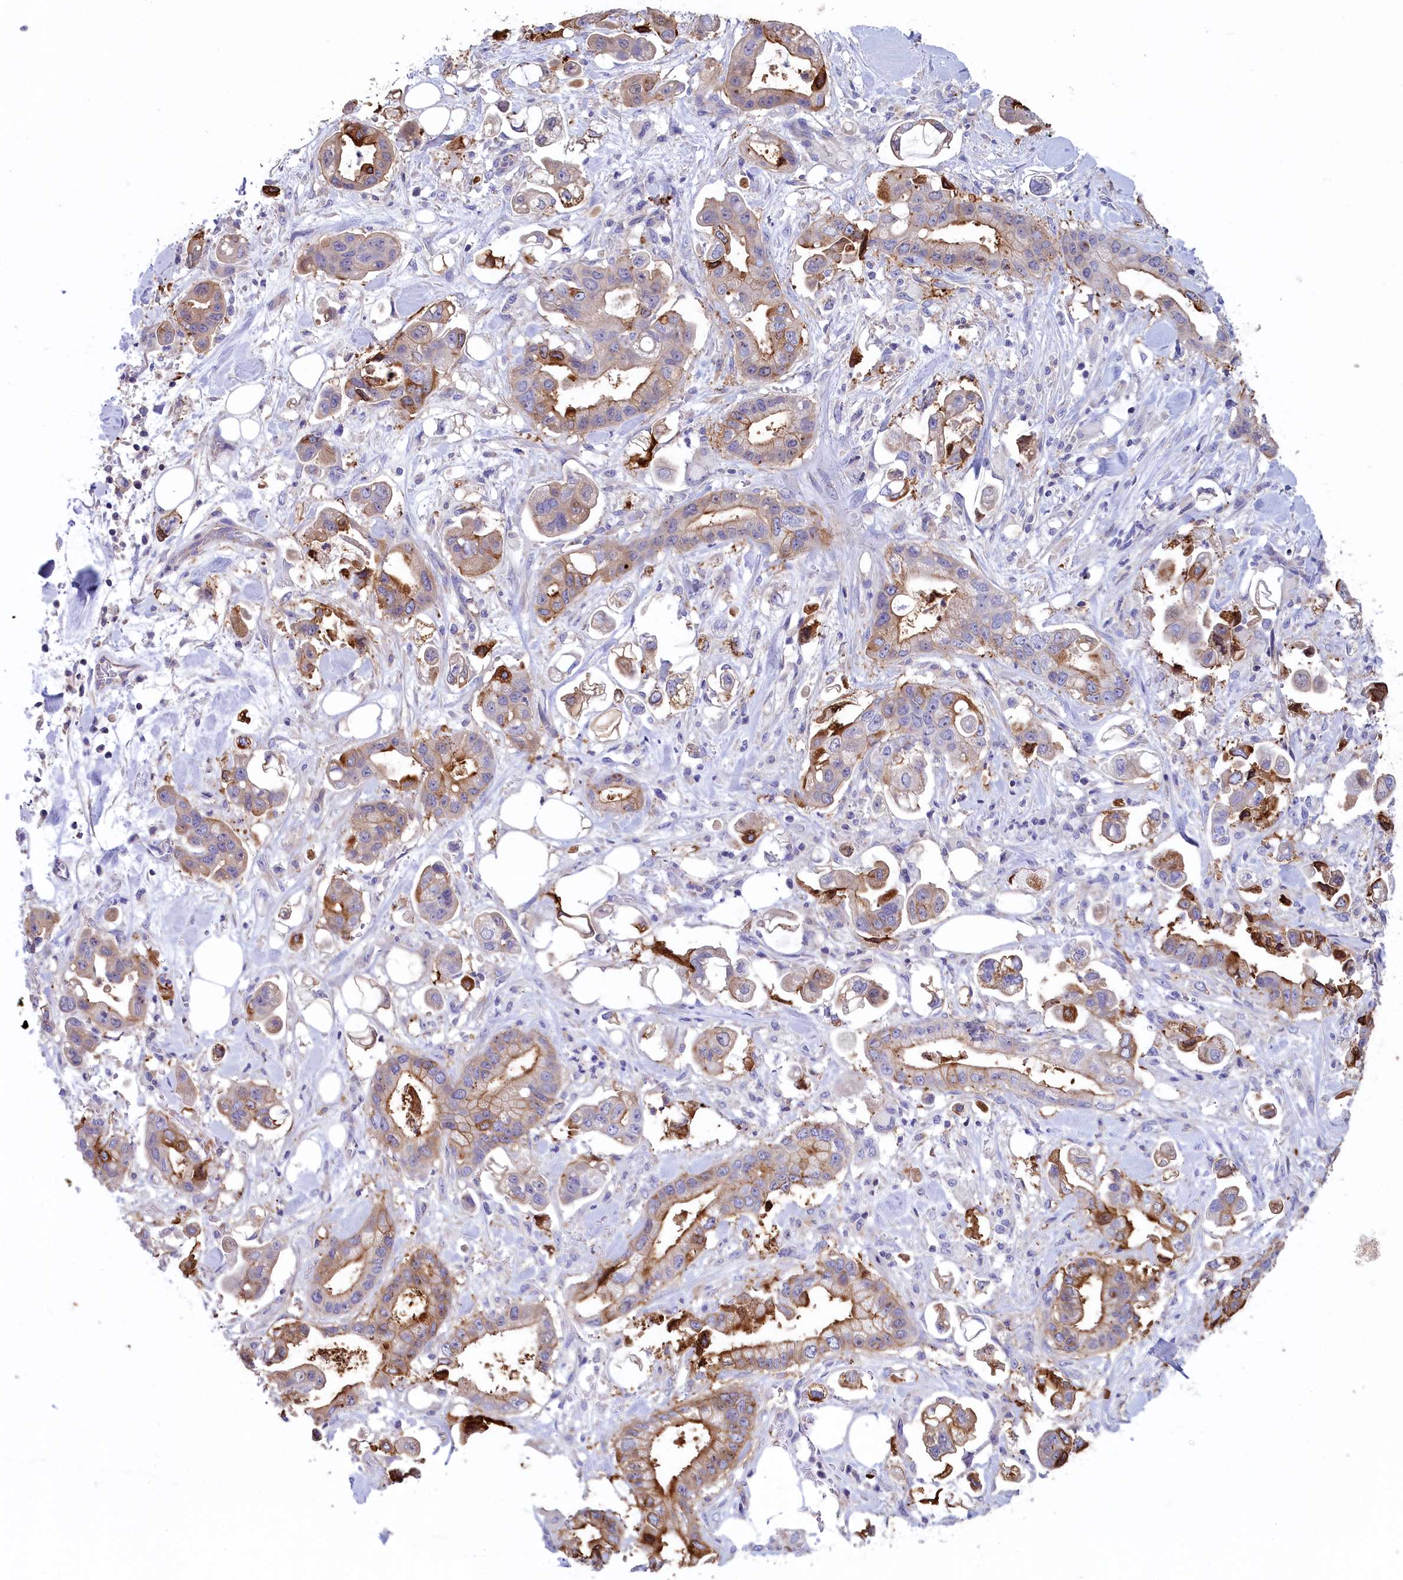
{"staining": {"intensity": "moderate", "quantity": "25%-75%", "location": "cytoplasmic/membranous"}, "tissue": "stomach cancer", "cell_type": "Tumor cells", "image_type": "cancer", "snomed": [{"axis": "morphology", "description": "Adenocarcinoma, NOS"}, {"axis": "topography", "description": "Stomach"}], "caption": "Approximately 25%-75% of tumor cells in stomach cancer reveal moderate cytoplasmic/membranous protein positivity as visualized by brown immunohistochemical staining.", "gene": "WDR6", "patient": {"sex": "male", "age": 62}}